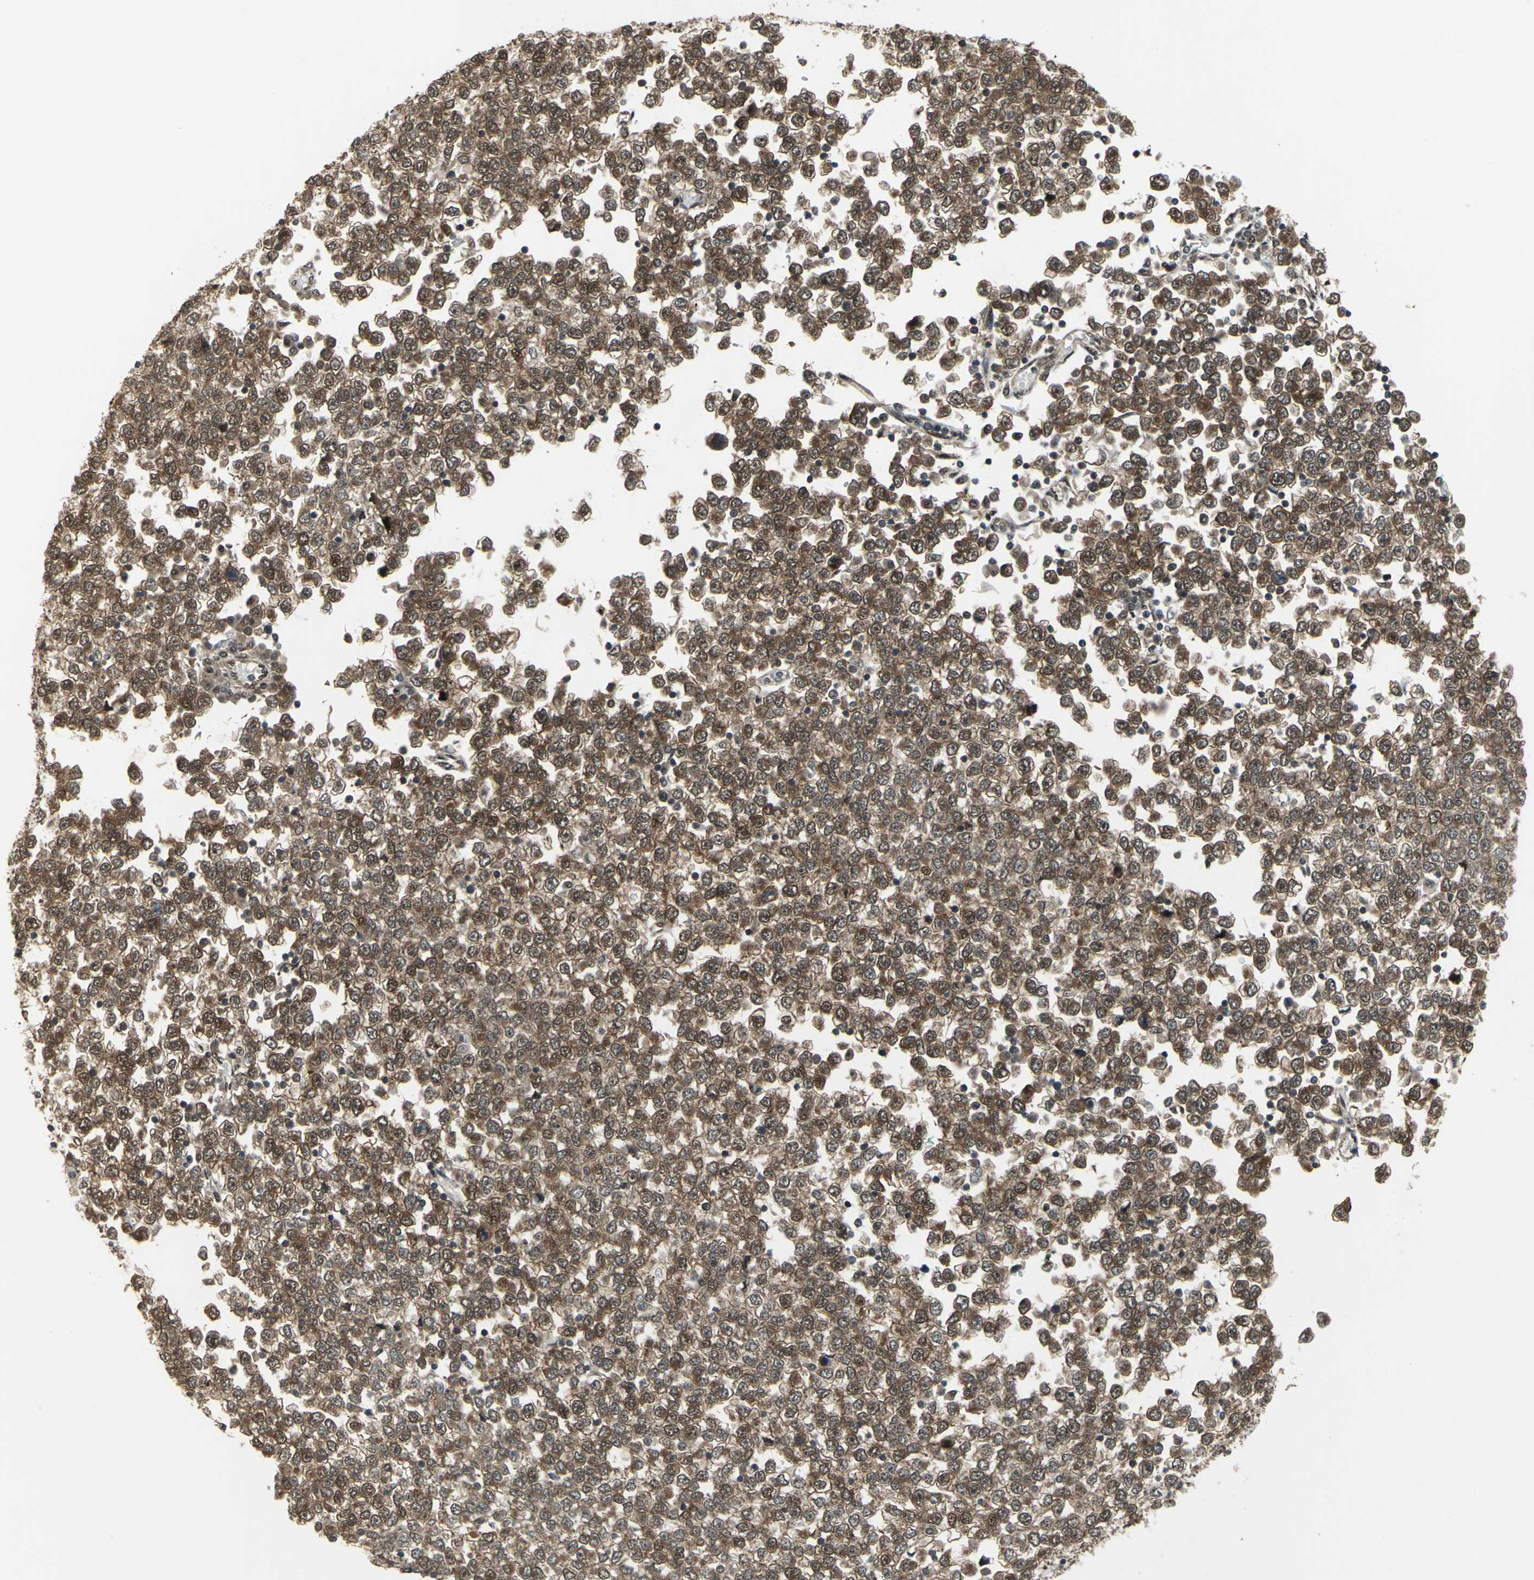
{"staining": {"intensity": "moderate", "quantity": ">75%", "location": "cytoplasmic/membranous,nuclear"}, "tissue": "testis cancer", "cell_type": "Tumor cells", "image_type": "cancer", "snomed": [{"axis": "morphology", "description": "Seminoma, NOS"}, {"axis": "topography", "description": "Testis"}], "caption": "Protein staining reveals moderate cytoplasmic/membranous and nuclear staining in about >75% of tumor cells in testis seminoma.", "gene": "COPS5", "patient": {"sex": "male", "age": 65}}